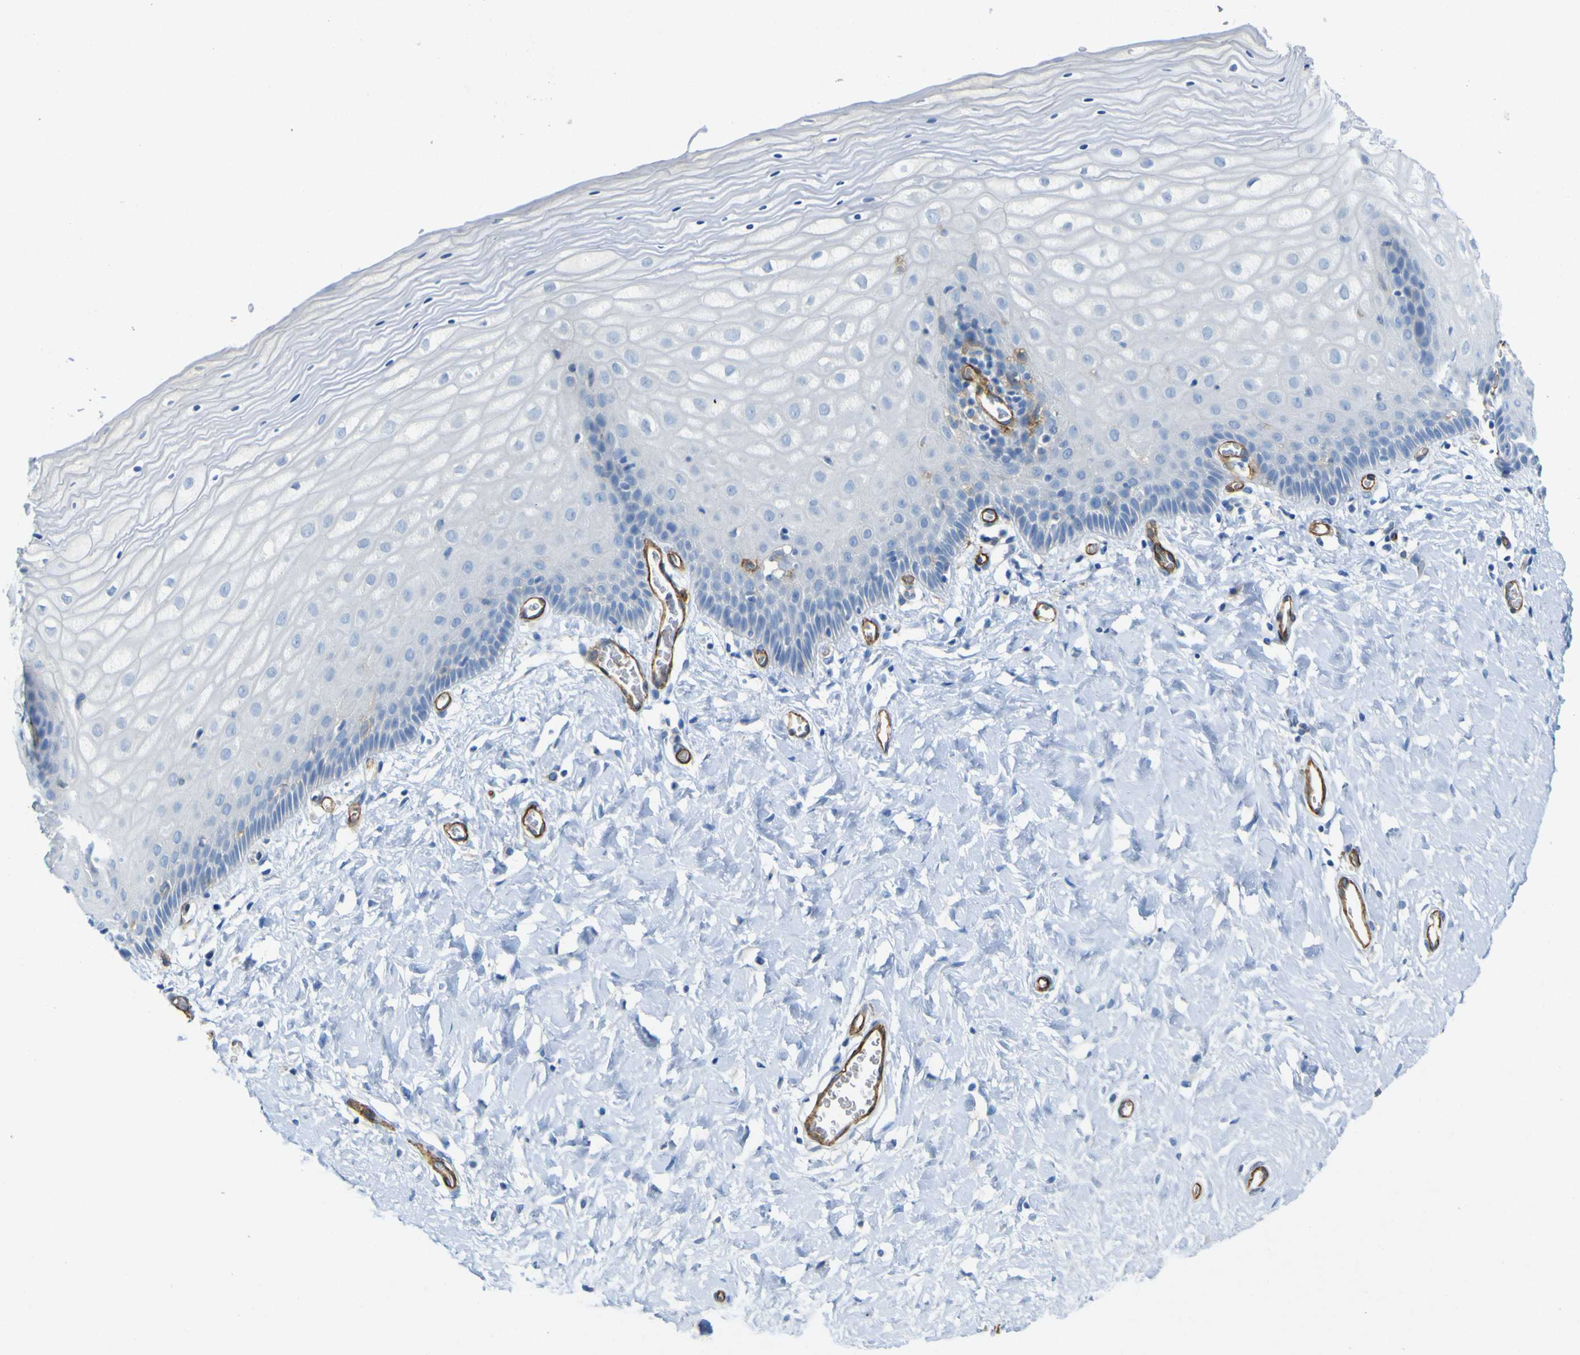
{"staining": {"intensity": "negative", "quantity": "none", "location": "none"}, "tissue": "cervix", "cell_type": "Glandular cells", "image_type": "normal", "snomed": [{"axis": "morphology", "description": "Normal tissue, NOS"}, {"axis": "topography", "description": "Cervix"}], "caption": "This is an IHC histopathology image of normal human cervix. There is no positivity in glandular cells.", "gene": "CD93", "patient": {"sex": "female", "age": 55}}